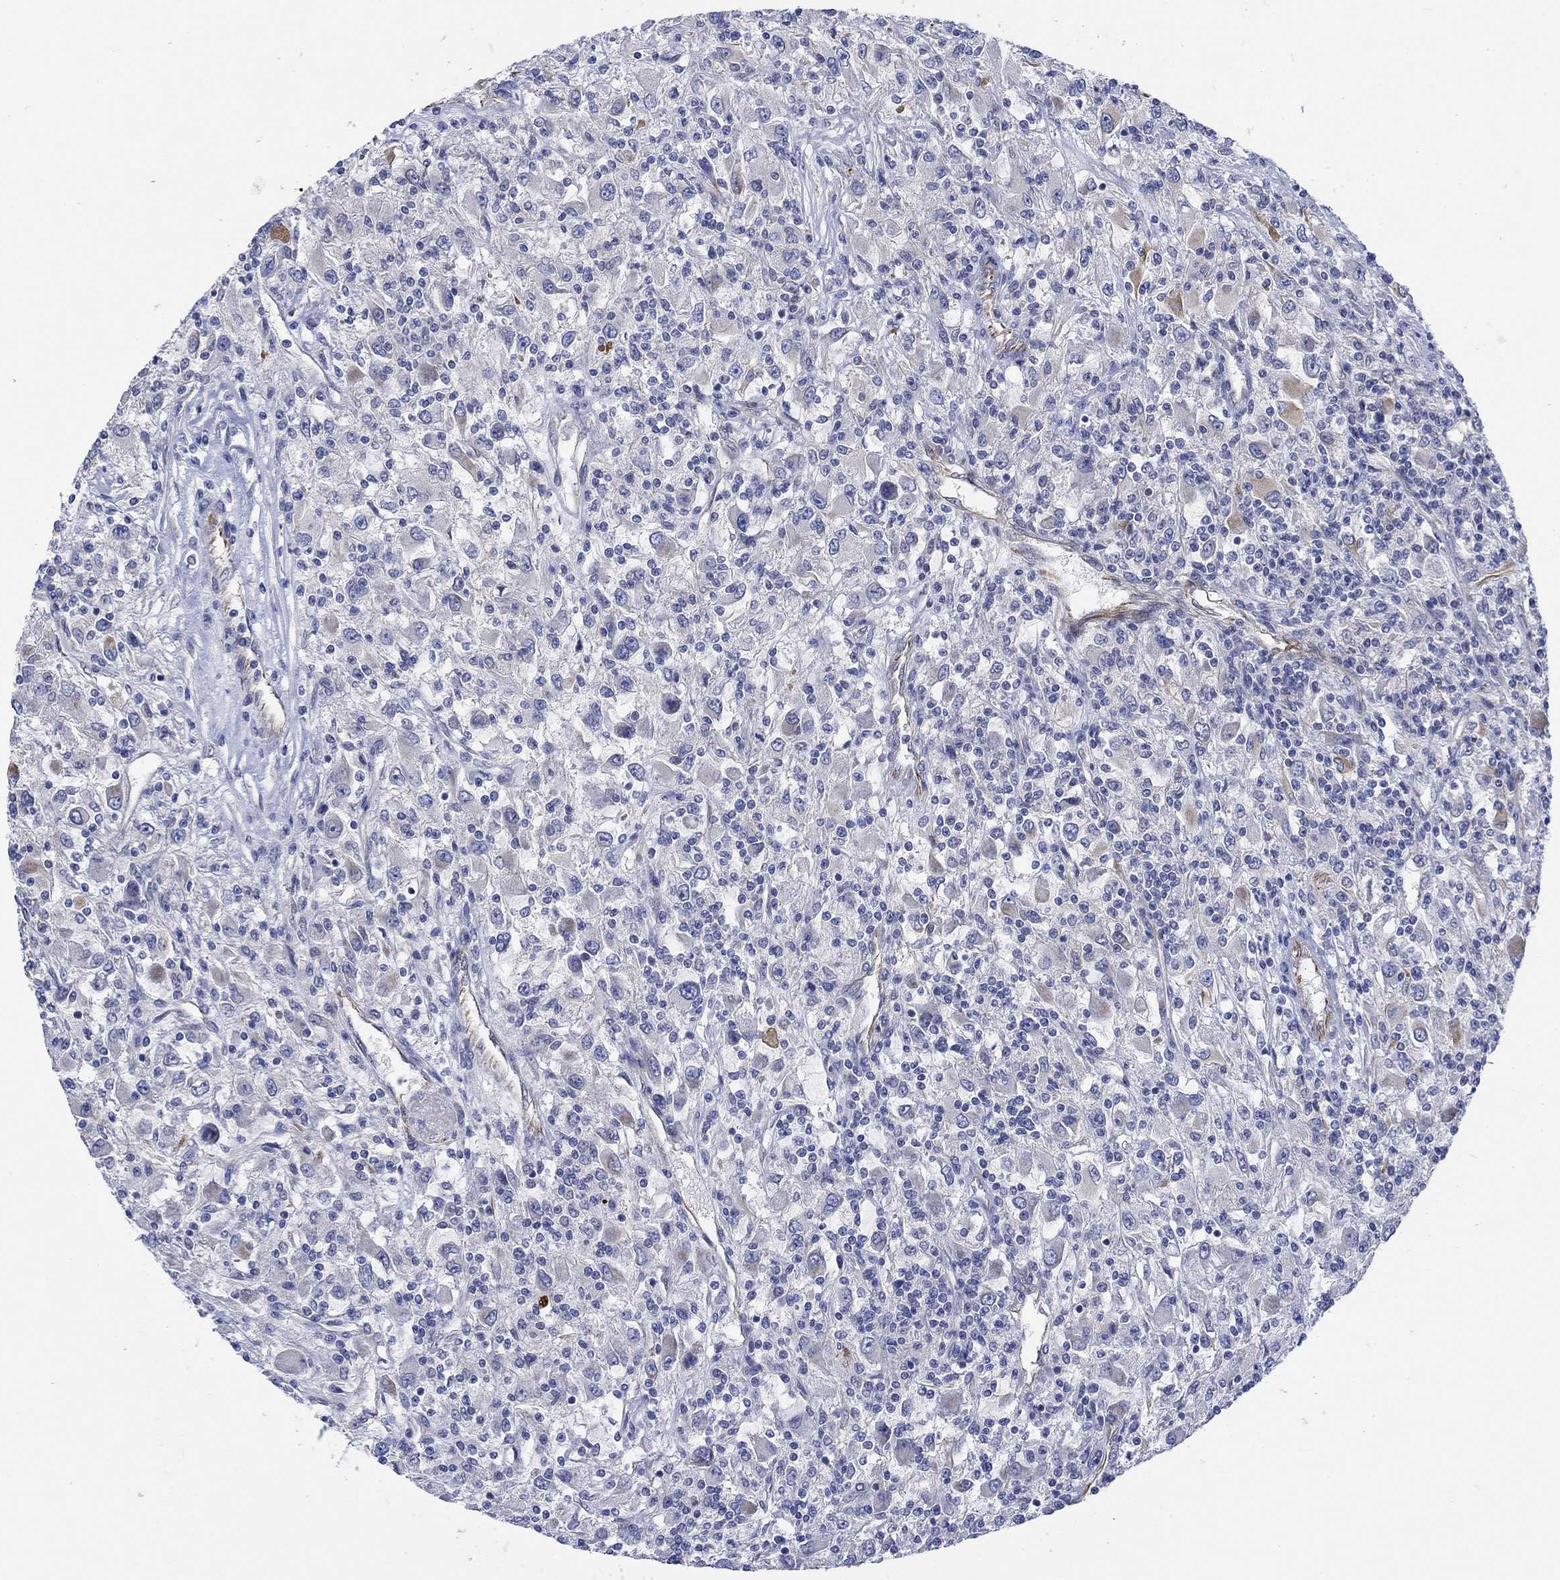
{"staining": {"intensity": "negative", "quantity": "none", "location": "none"}, "tissue": "renal cancer", "cell_type": "Tumor cells", "image_type": "cancer", "snomed": [{"axis": "morphology", "description": "Adenocarcinoma, NOS"}, {"axis": "topography", "description": "Kidney"}], "caption": "Immunohistochemistry (IHC) photomicrograph of neoplastic tissue: human renal cancer (adenocarcinoma) stained with DAB exhibits no significant protein expression in tumor cells. The staining was performed using DAB (3,3'-diaminobenzidine) to visualize the protein expression in brown, while the nuclei were stained in blue with hematoxylin (Magnification: 20x).", "gene": "CAMK1D", "patient": {"sex": "female", "age": 67}}